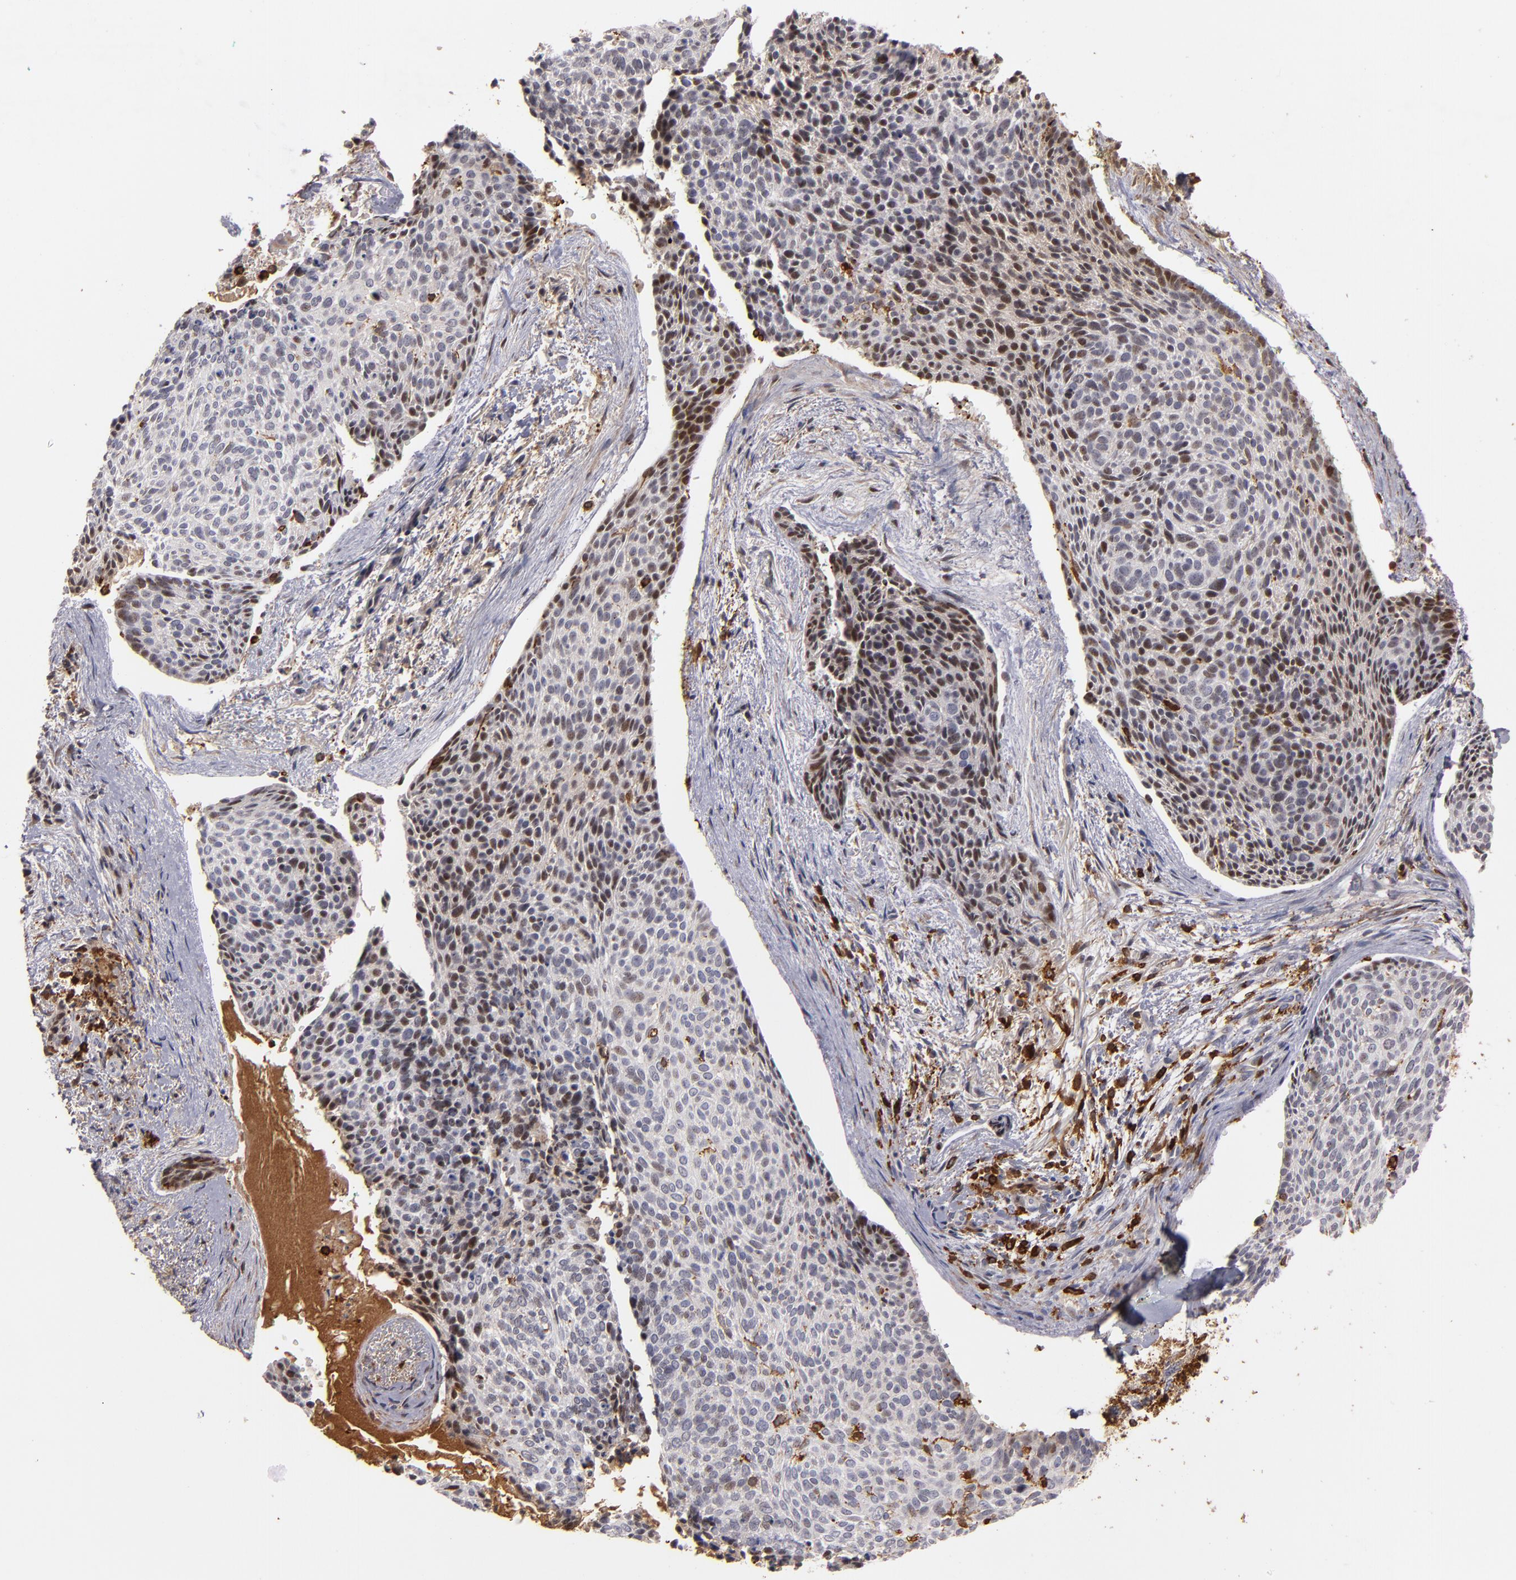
{"staining": {"intensity": "moderate", "quantity": "25%-75%", "location": "nuclear"}, "tissue": "skin cancer", "cell_type": "Tumor cells", "image_type": "cancer", "snomed": [{"axis": "morphology", "description": "Normal tissue, NOS"}, {"axis": "morphology", "description": "Basal cell carcinoma"}, {"axis": "topography", "description": "Skin"}], "caption": "A photomicrograph showing moderate nuclear staining in approximately 25%-75% of tumor cells in skin cancer, as visualized by brown immunohistochemical staining.", "gene": "WAS", "patient": {"sex": "female", "age": 57}}